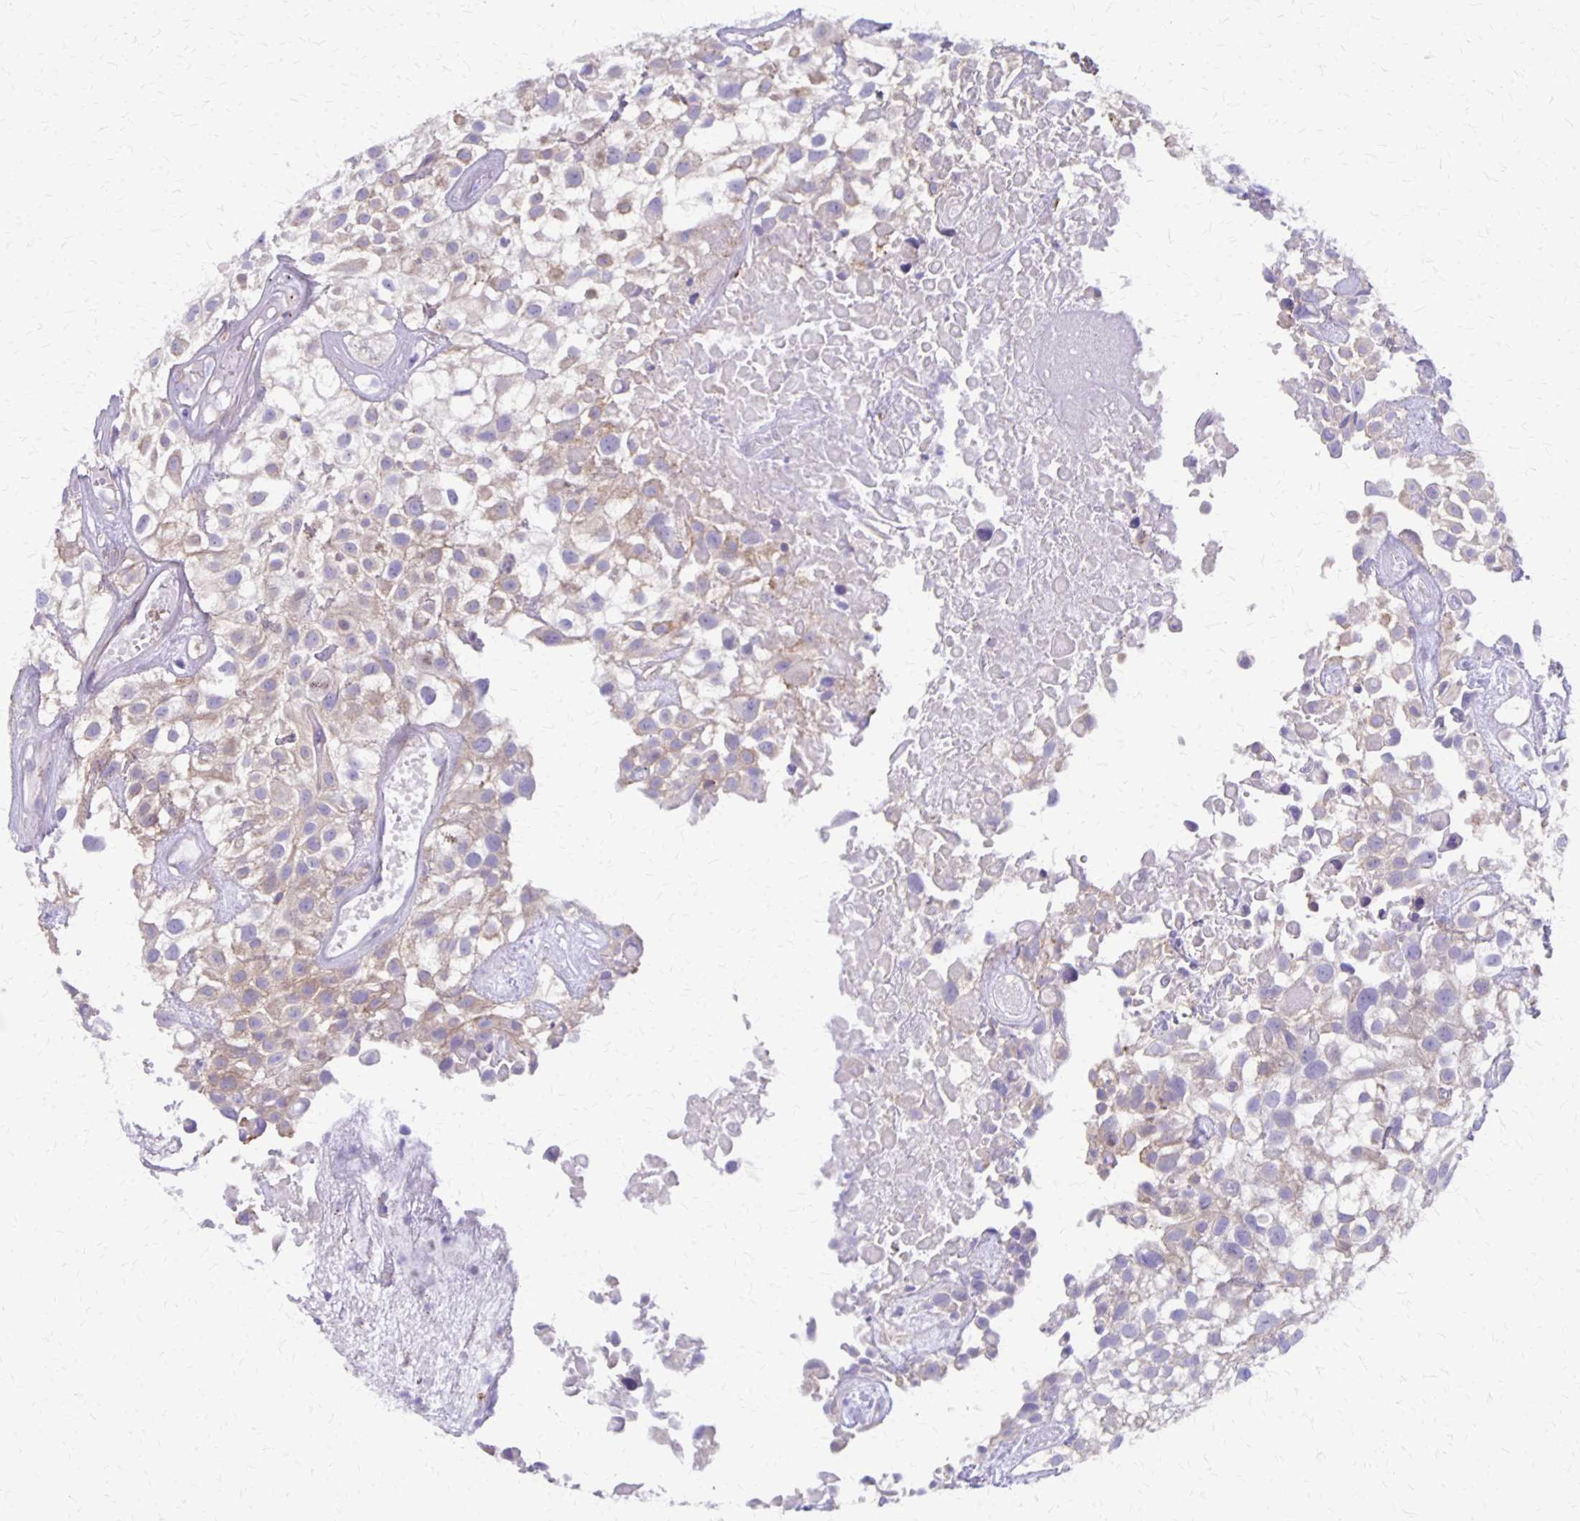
{"staining": {"intensity": "weak", "quantity": "<25%", "location": "cytoplasmic/membranous"}, "tissue": "urothelial cancer", "cell_type": "Tumor cells", "image_type": "cancer", "snomed": [{"axis": "morphology", "description": "Urothelial carcinoma, High grade"}, {"axis": "topography", "description": "Urinary bladder"}], "caption": "The image reveals no staining of tumor cells in urothelial cancer.", "gene": "SEPTIN5", "patient": {"sex": "male", "age": 56}}